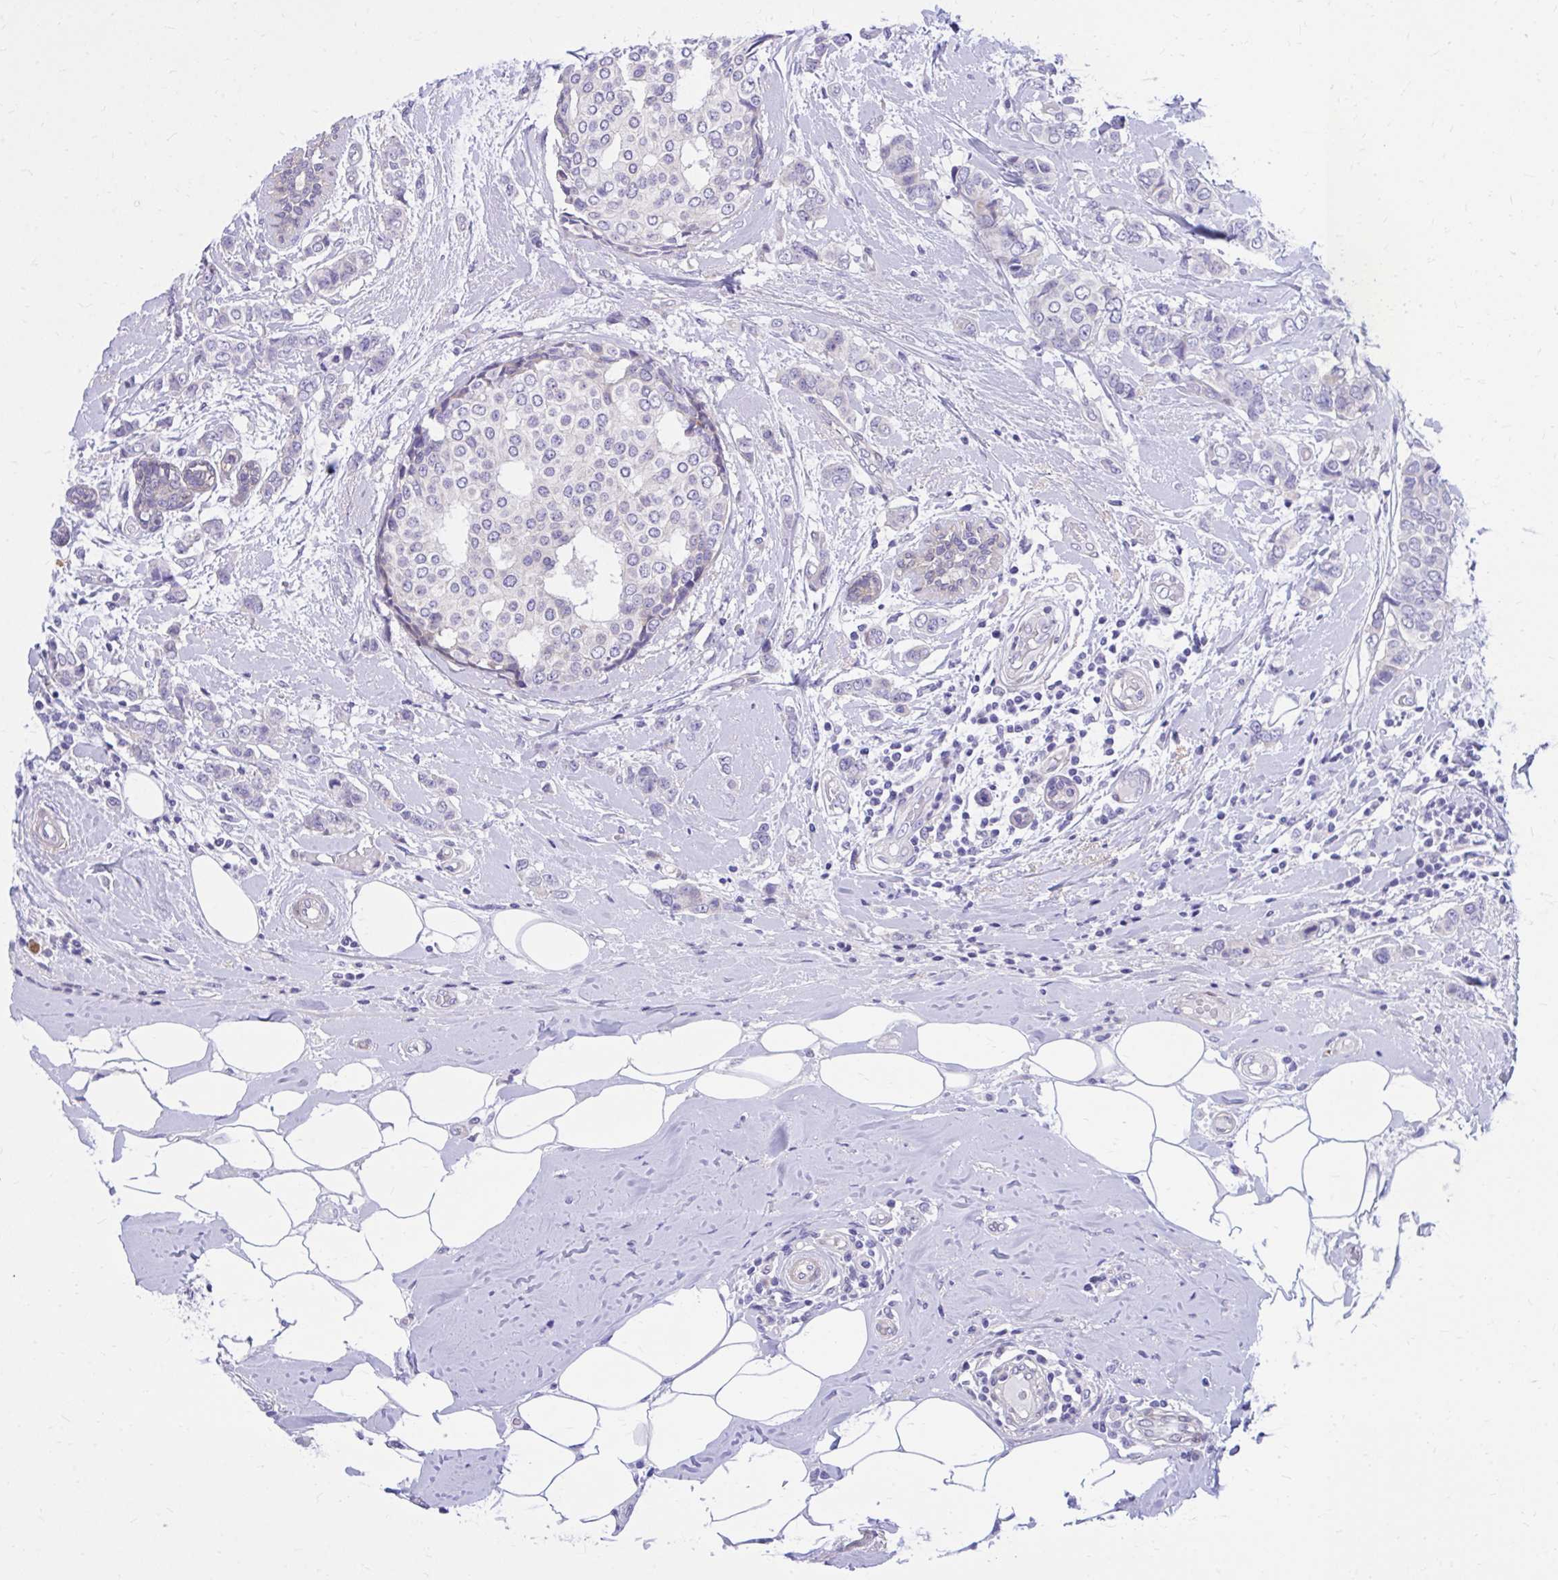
{"staining": {"intensity": "negative", "quantity": "none", "location": "none"}, "tissue": "breast cancer", "cell_type": "Tumor cells", "image_type": "cancer", "snomed": [{"axis": "morphology", "description": "Lobular carcinoma"}, {"axis": "topography", "description": "Breast"}], "caption": "Protein analysis of lobular carcinoma (breast) reveals no significant staining in tumor cells.", "gene": "ADAMTSL1", "patient": {"sex": "female", "age": 51}}